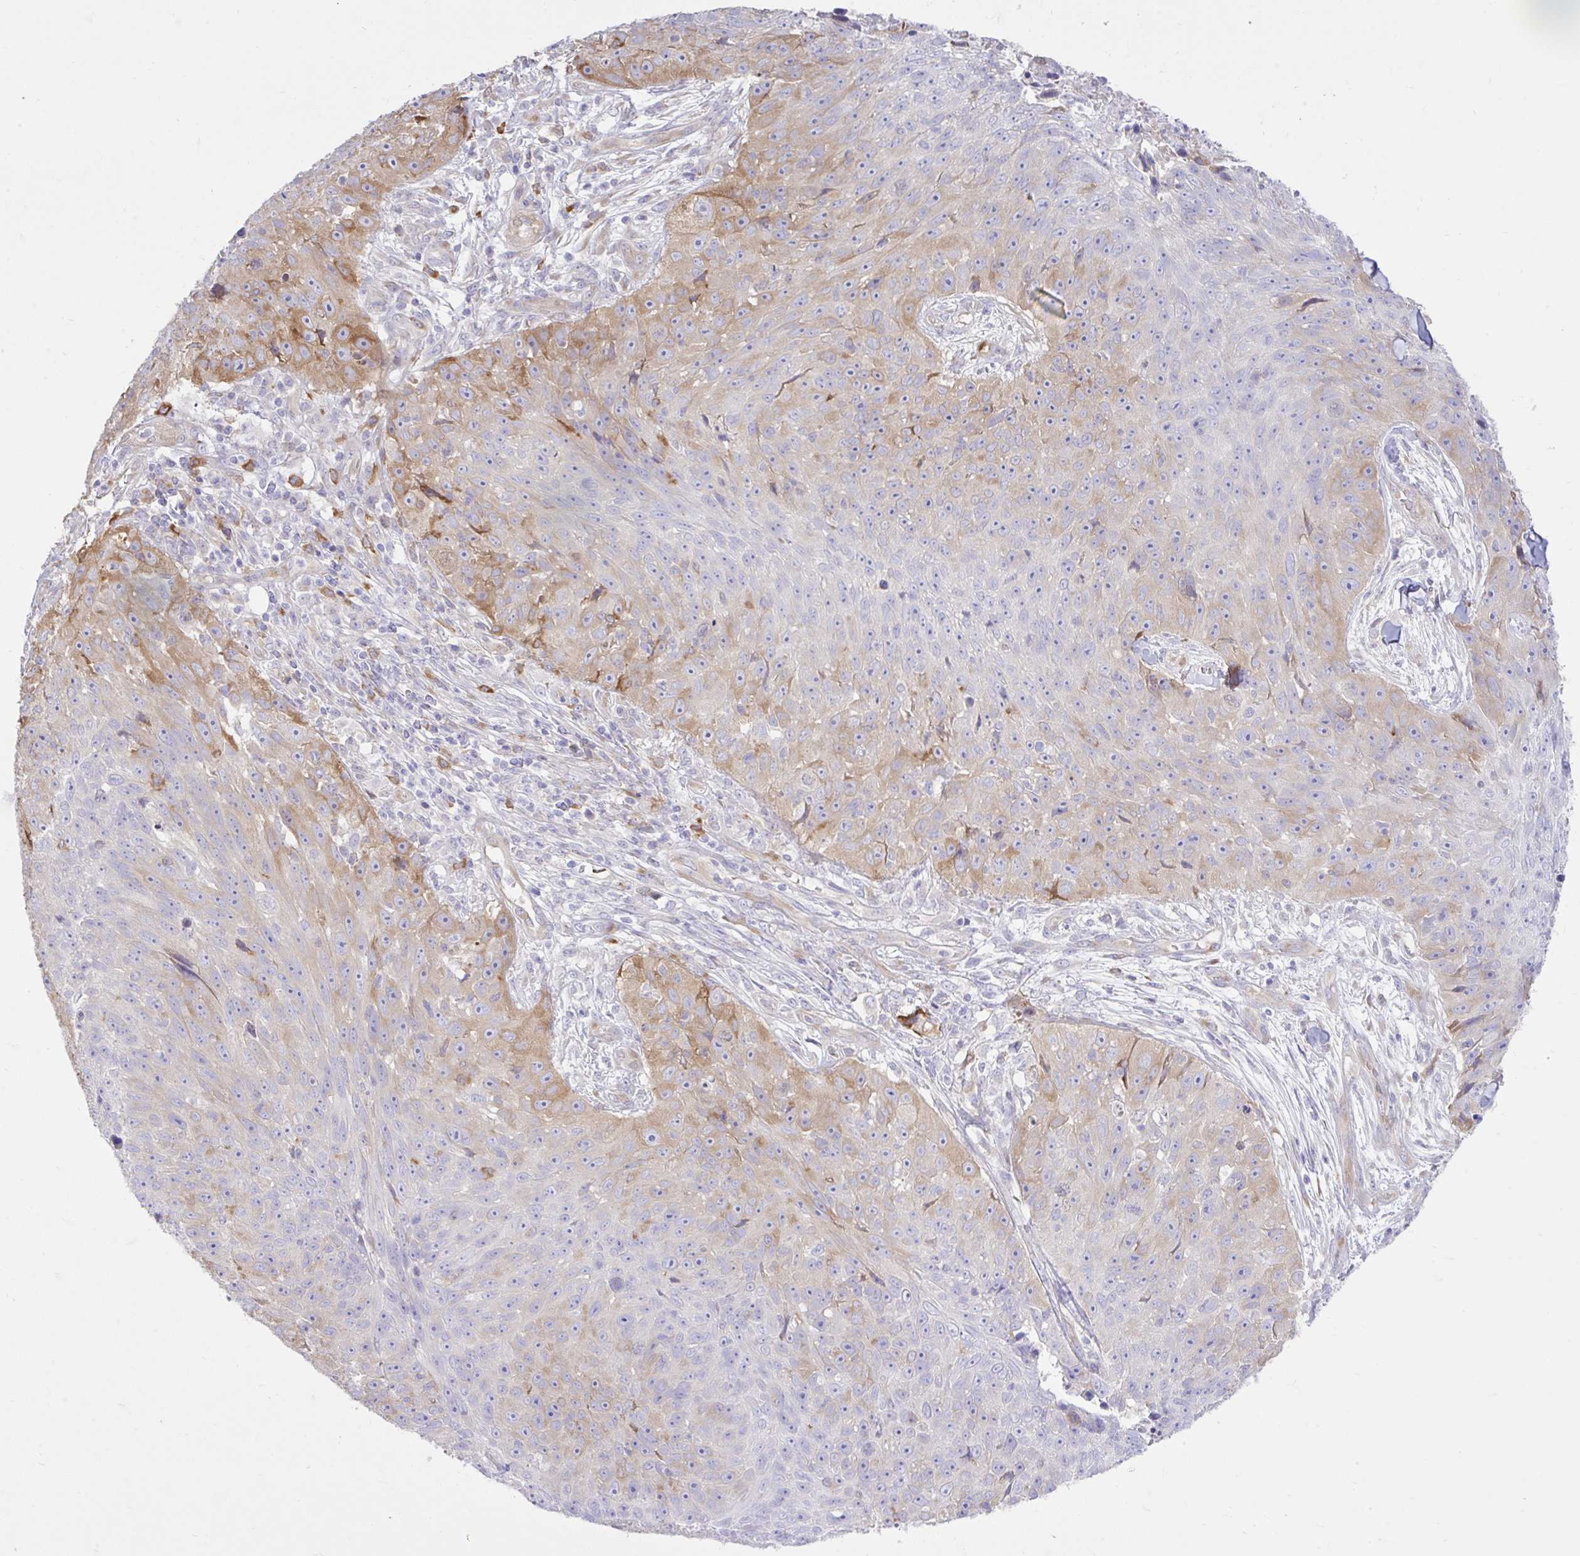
{"staining": {"intensity": "moderate", "quantity": "<25%", "location": "cytoplasmic/membranous"}, "tissue": "skin cancer", "cell_type": "Tumor cells", "image_type": "cancer", "snomed": [{"axis": "morphology", "description": "Squamous cell carcinoma, NOS"}, {"axis": "topography", "description": "Skin"}], "caption": "Protein staining of squamous cell carcinoma (skin) tissue exhibits moderate cytoplasmic/membranous staining in about <25% of tumor cells. The staining was performed using DAB (3,3'-diaminobenzidine), with brown indicating positive protein expression. Nuclei are stained blue with hematoxylin.", "gene": "EEF1A2", "patient": {"sex": "female", "age": 87}}